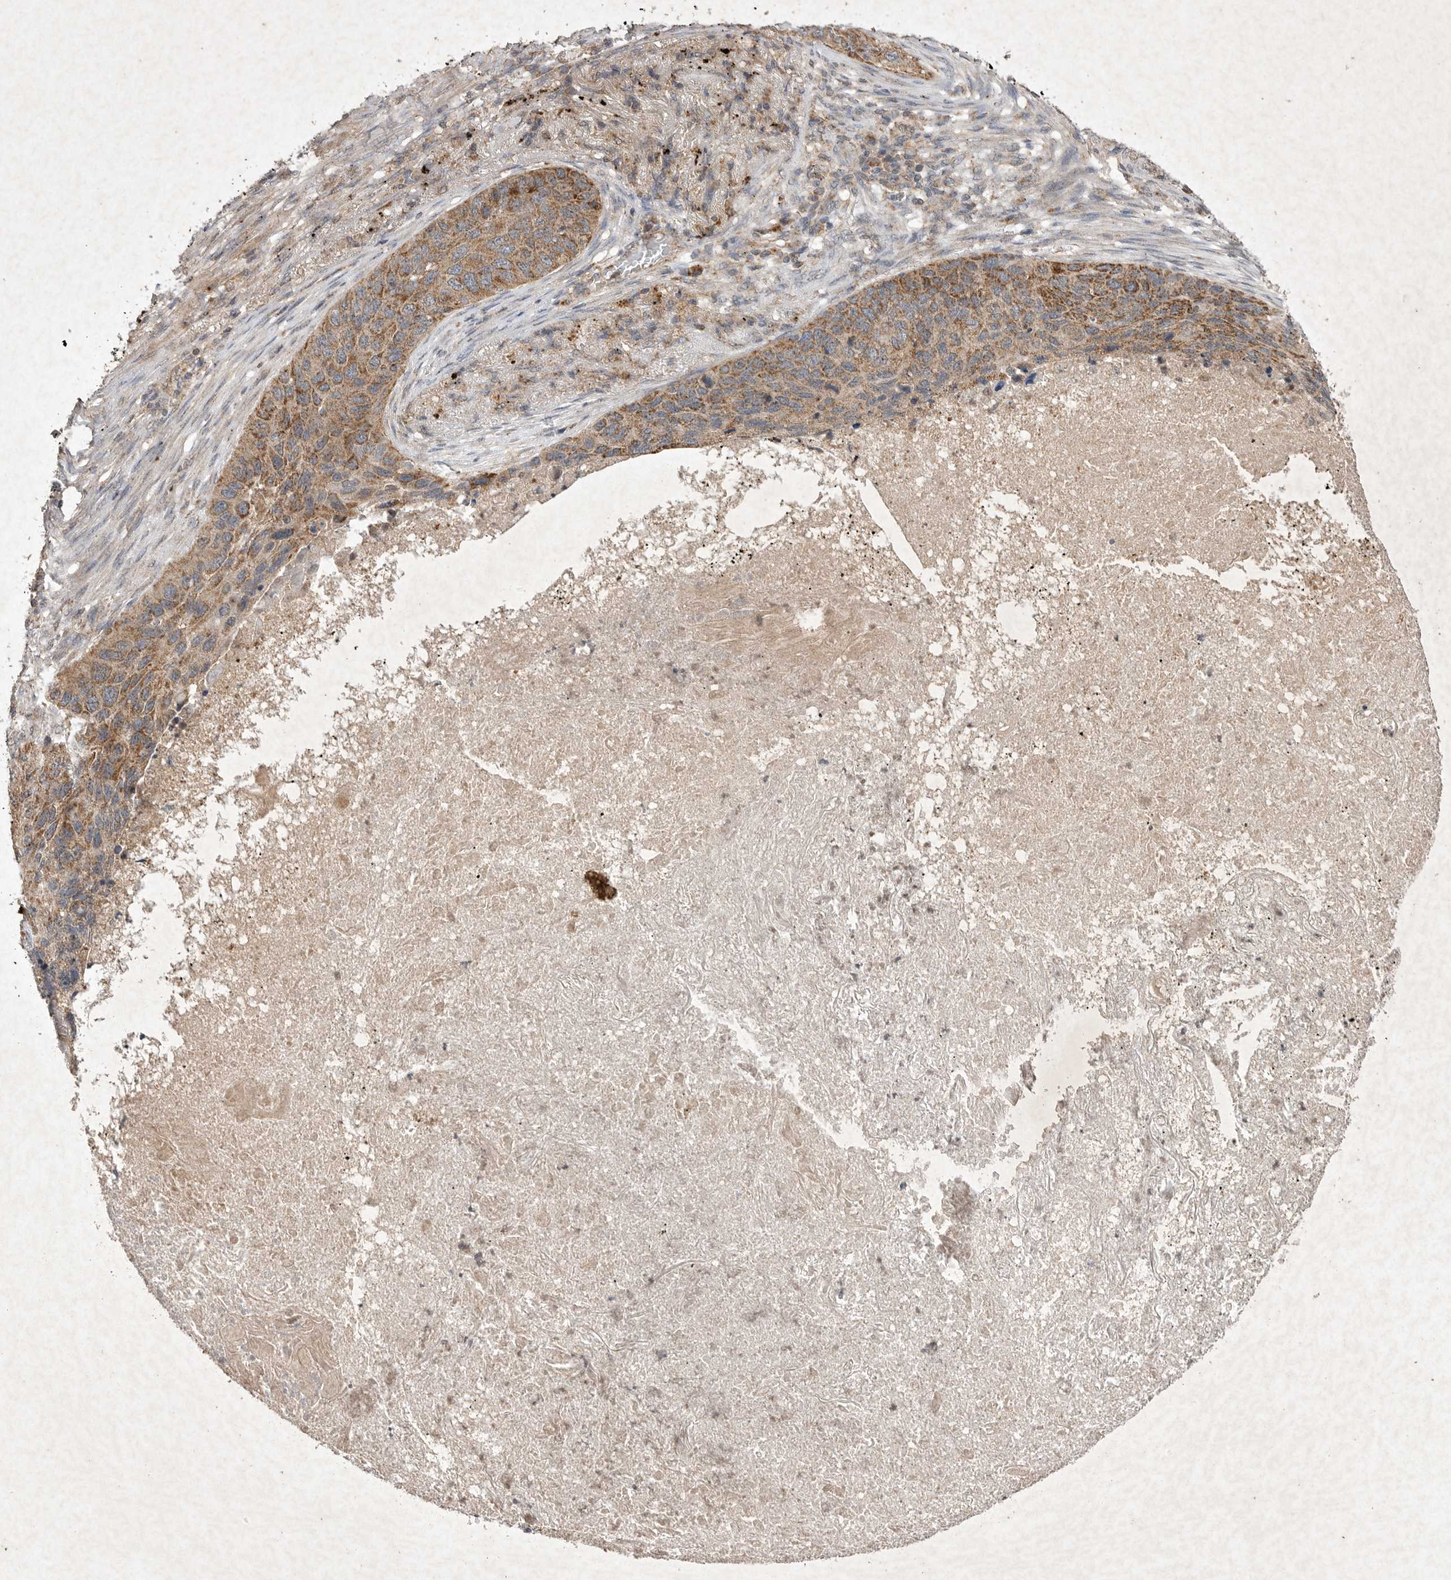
{"staining": {"intensity": "moderate", "quantity": ">75%", "location": "cytoplasmic/membranous"}, "tissue": "lung cancer", "cell_type": "Tumor cells", "image_type": "cancer", "snomed": [{"axis": "morphology", "description": "Squamous cell carcinoma, NOS"}, {"axis": "topography", "description": "Lung"}], "caption": "Squamous cell carcinoma (lung) stained with a protein marker shows moderate staining in tumor cells.", "gene": "DDR1", "patient": {"sex": "female", "age": 63}}